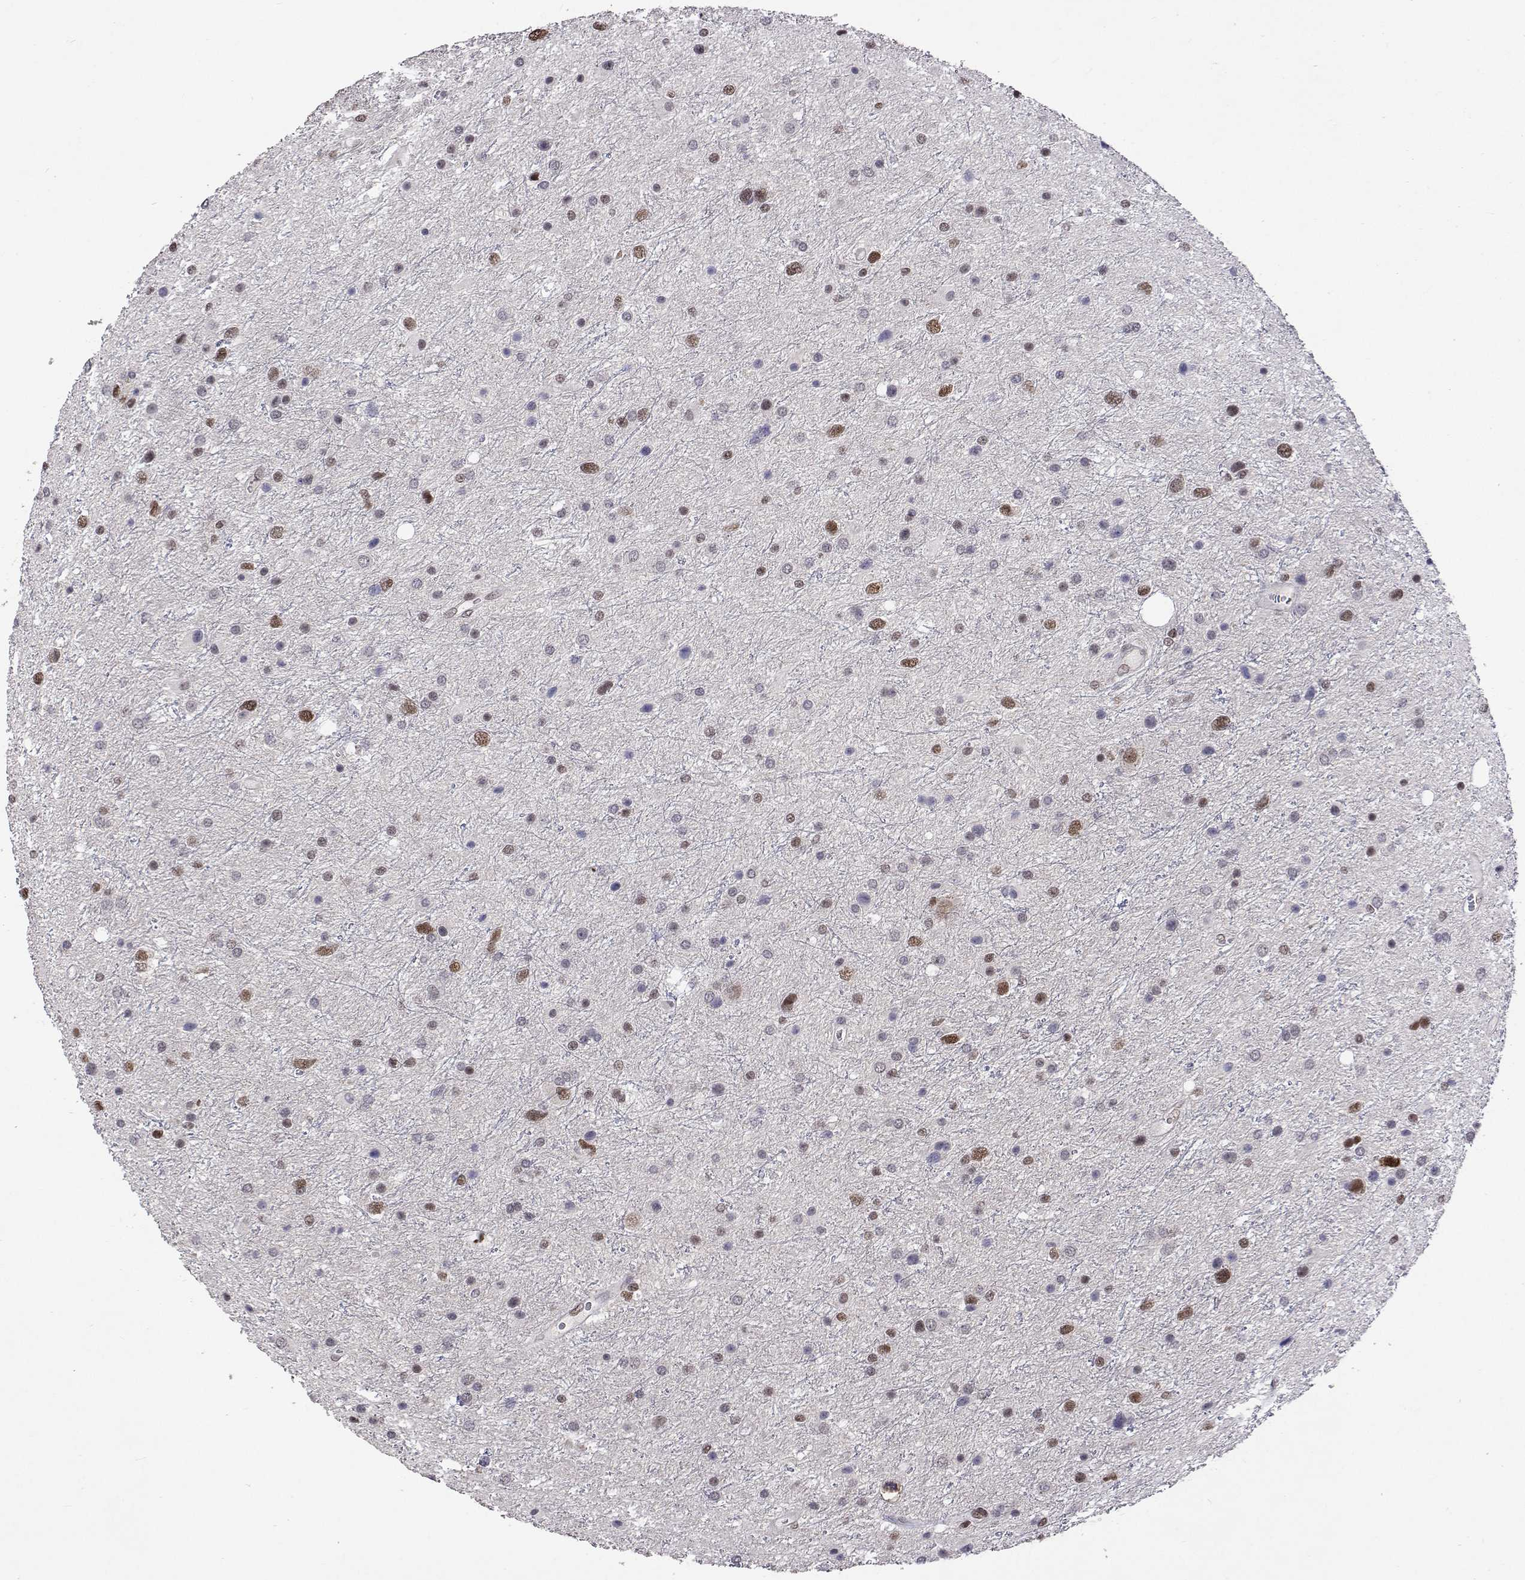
{"staining": {"intensity": "moderate", "quantity": "<25%", "location": "nuclear"}, "tissue": "glioma", "cell_type": "Tumor cells", "image_type": "cancer", "snomed": [{"axis": "morphology", "description": "Glioma, malignant, Low grade"}, {"axis": "topography", "description": "Brain"}], "caption": "Glioma stained for a protein shows moderate nuclear positivity in tumor cells. The staining is performed using DAB brown chromogen to label protein expression. The nuclei are counter-stained blue using hematoxylin.", "gene": "HNRNPA0", "patient": {"sex": "female", "age": 32}}